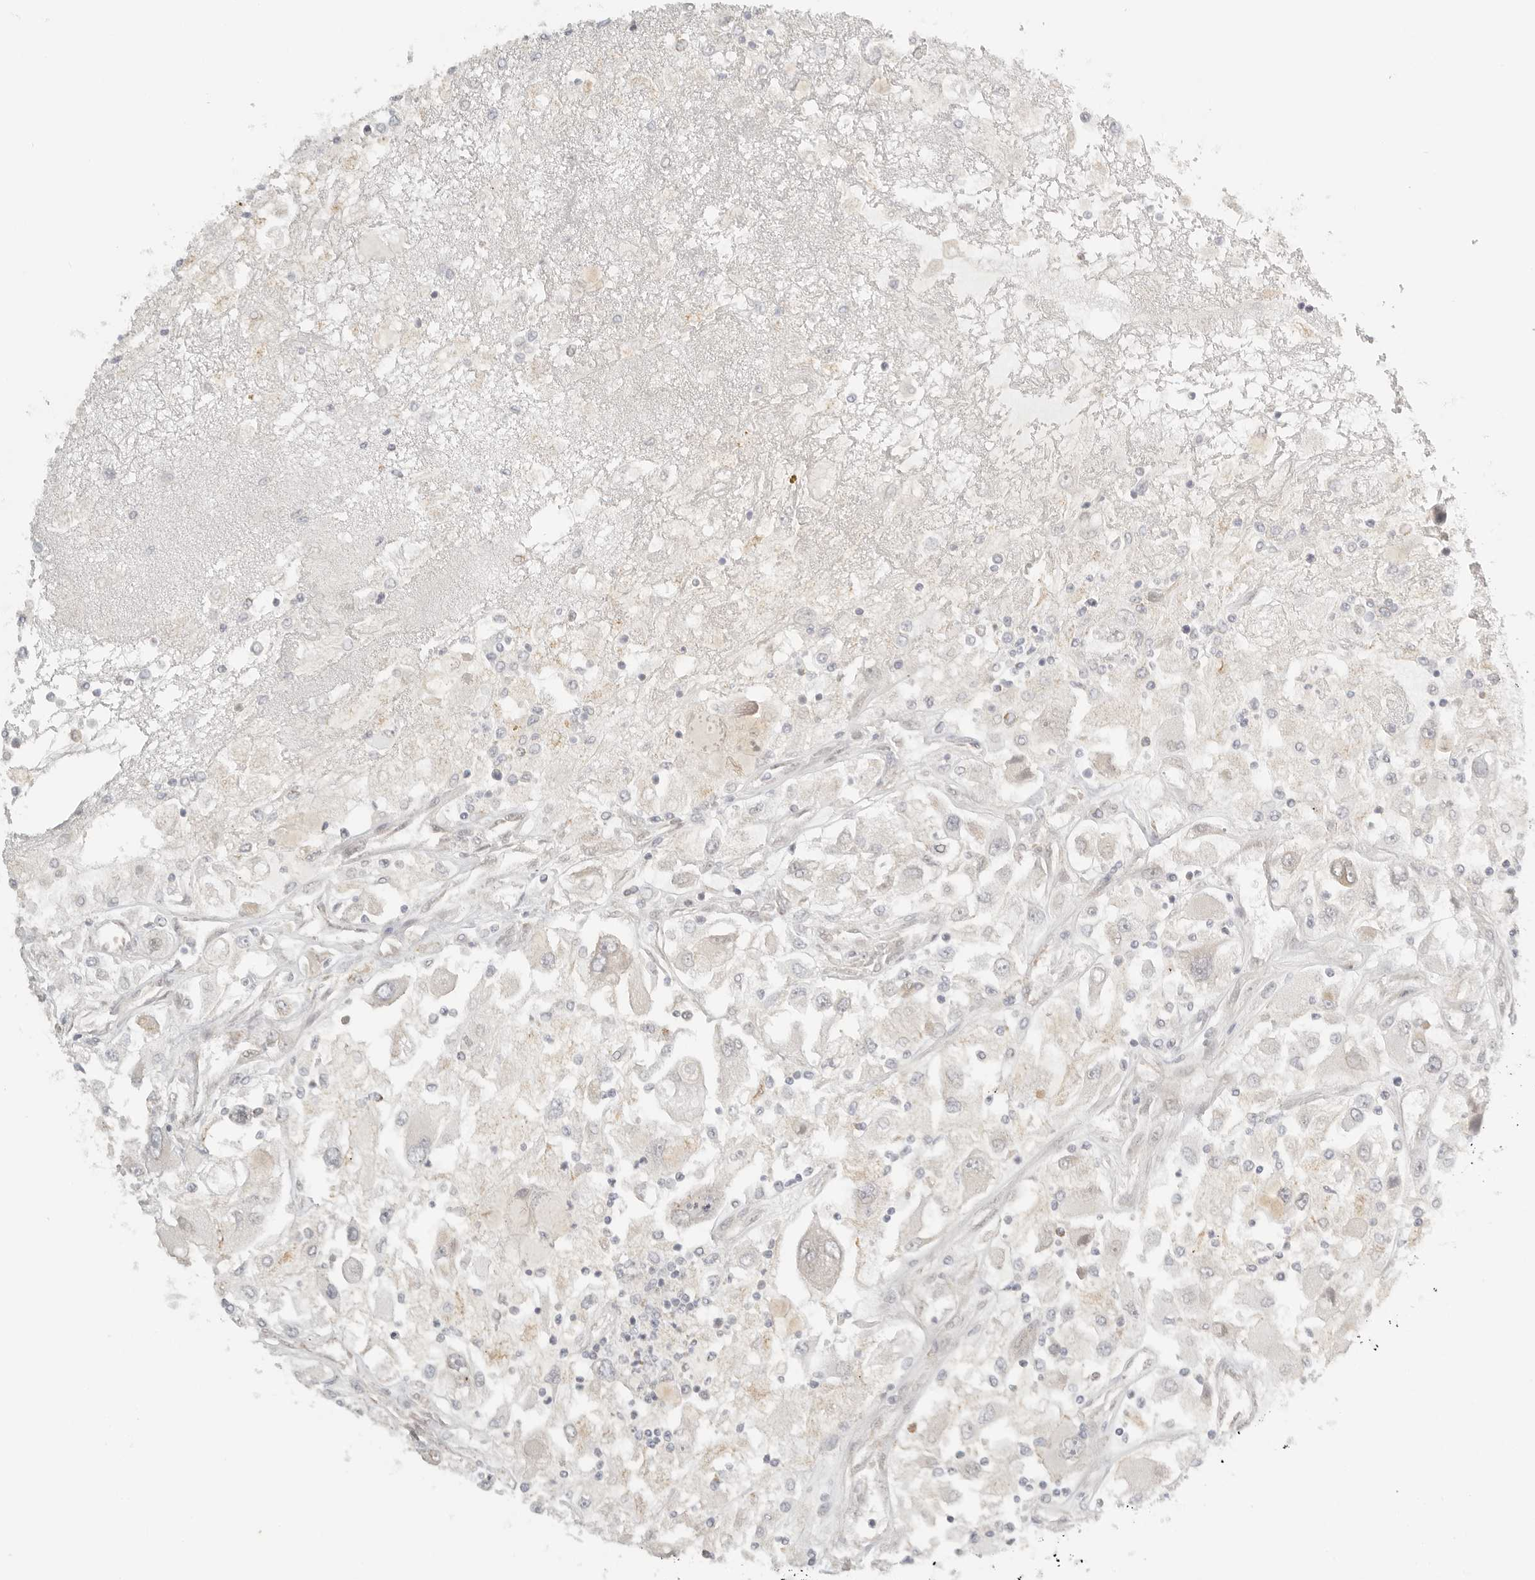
{"staining": {"intensity": "negative", "quantity": "none", "location": "none"}, "tissue": "renal cancer", "cell_type": "Tumor cells", "image_type": "cancer", "snomed": [{"axis": "morphology", "description": "Adenocarcinoma, NOS"}, {"axis": "topography", "description": "Kidney"}], "caption": "Immunohistochemistry histopathology image of neoplastic tissue: renal cancer stained with DAB (3,3'-diaminobenzidine) exhibits no significant protein staining in tumor cells.", "gene": "KDF1", "patient": {"sex": "female", "age": 52}}